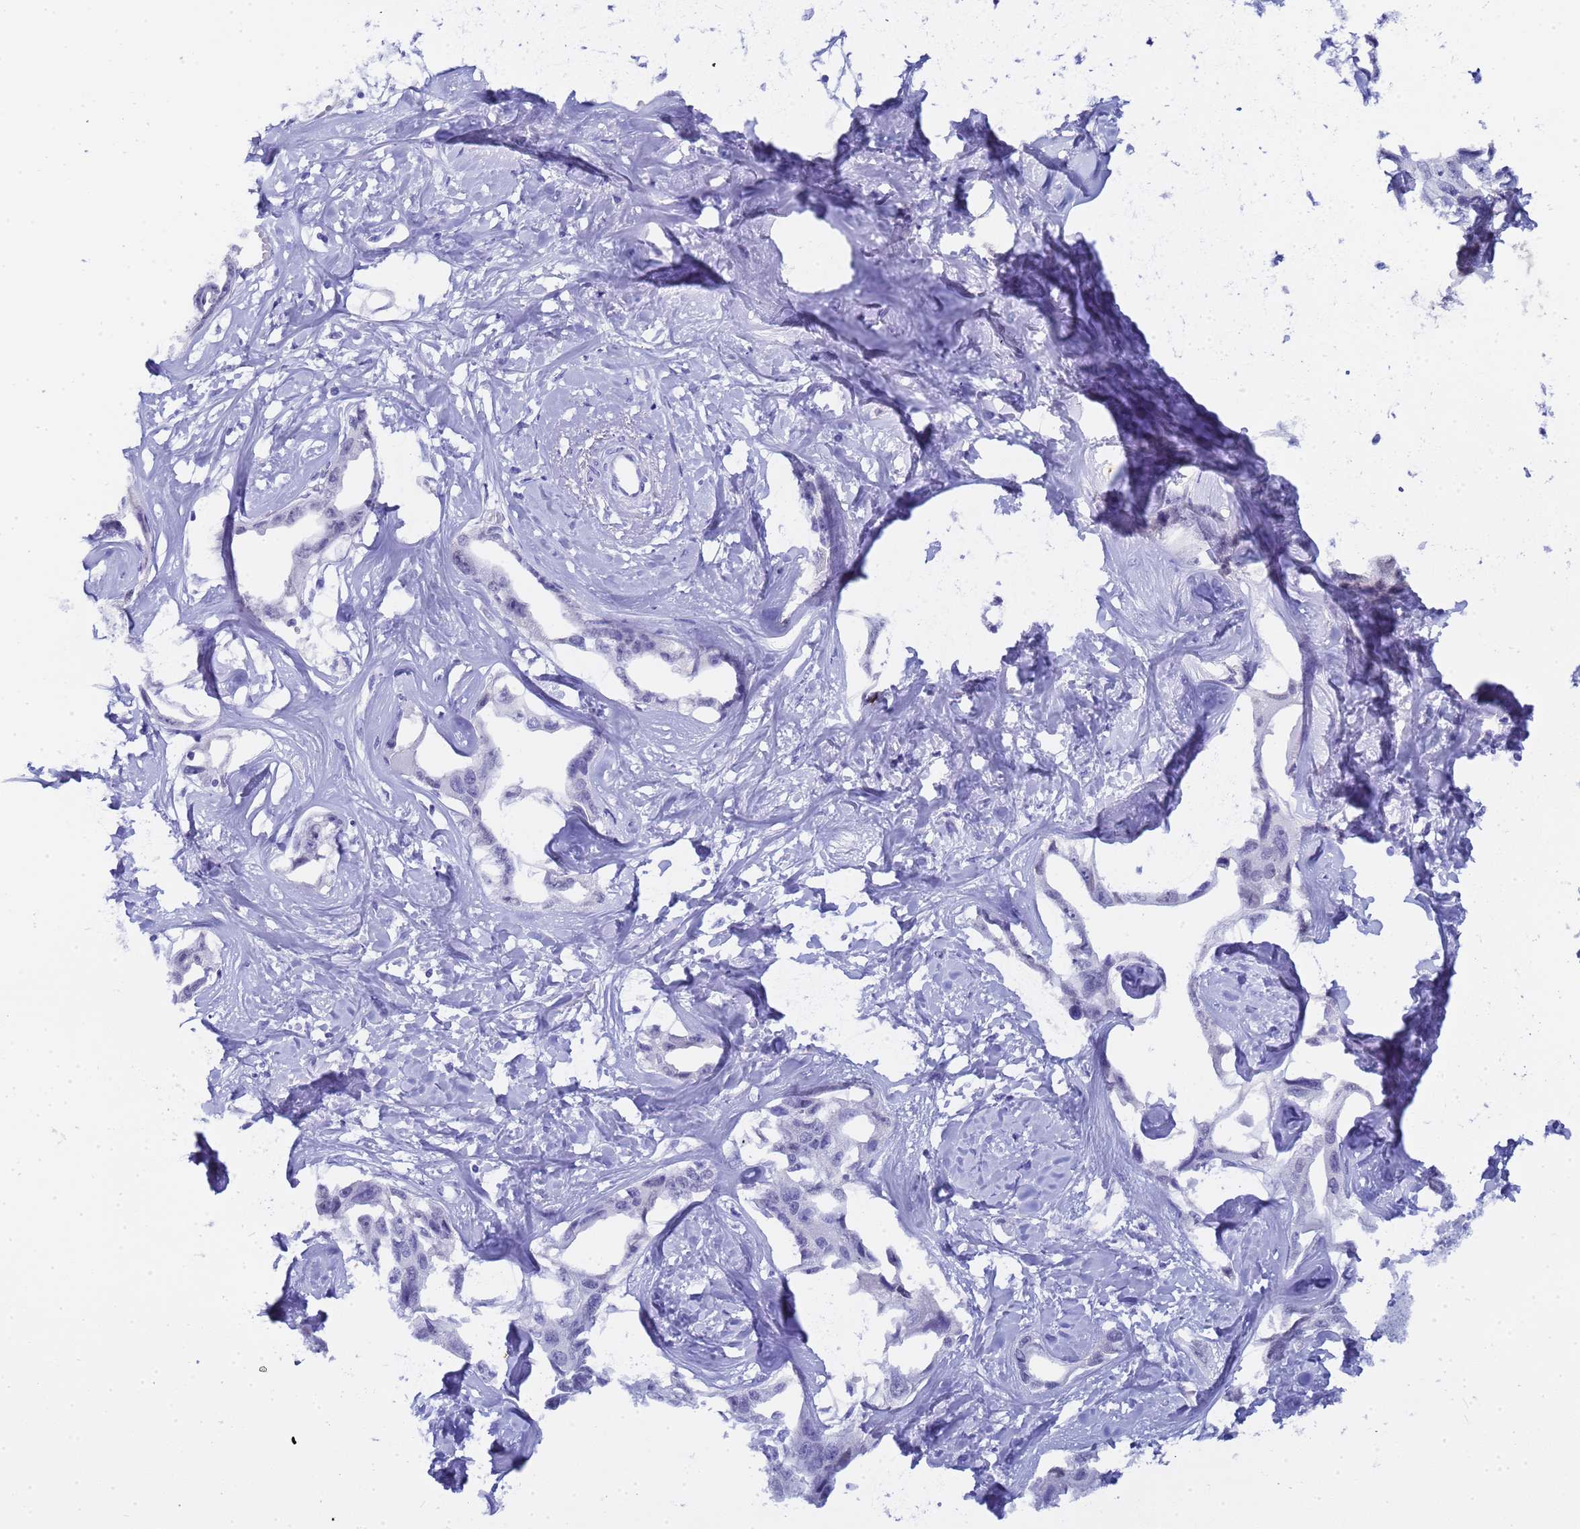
{"staining": {"intensity": "negative", "quantity": "none", "location": "none"}, "tissue": "liver cancer", "cell_type": "Tumor cells", "image_type": "cancer", "snomed": [{"axis": "morphology", "description": "Cholangiocarcinoma"}, {"axis": "topography", "description": "Liver"}], "caption": "A high-resolution micrograph shows immunohistochemistry staining of liver cancer (cholangiocarcinoma), which demonstrates no significant positivity in tumor cells.", "gene": "CTRC", "patient": {"sex": "male", "age": 59}}